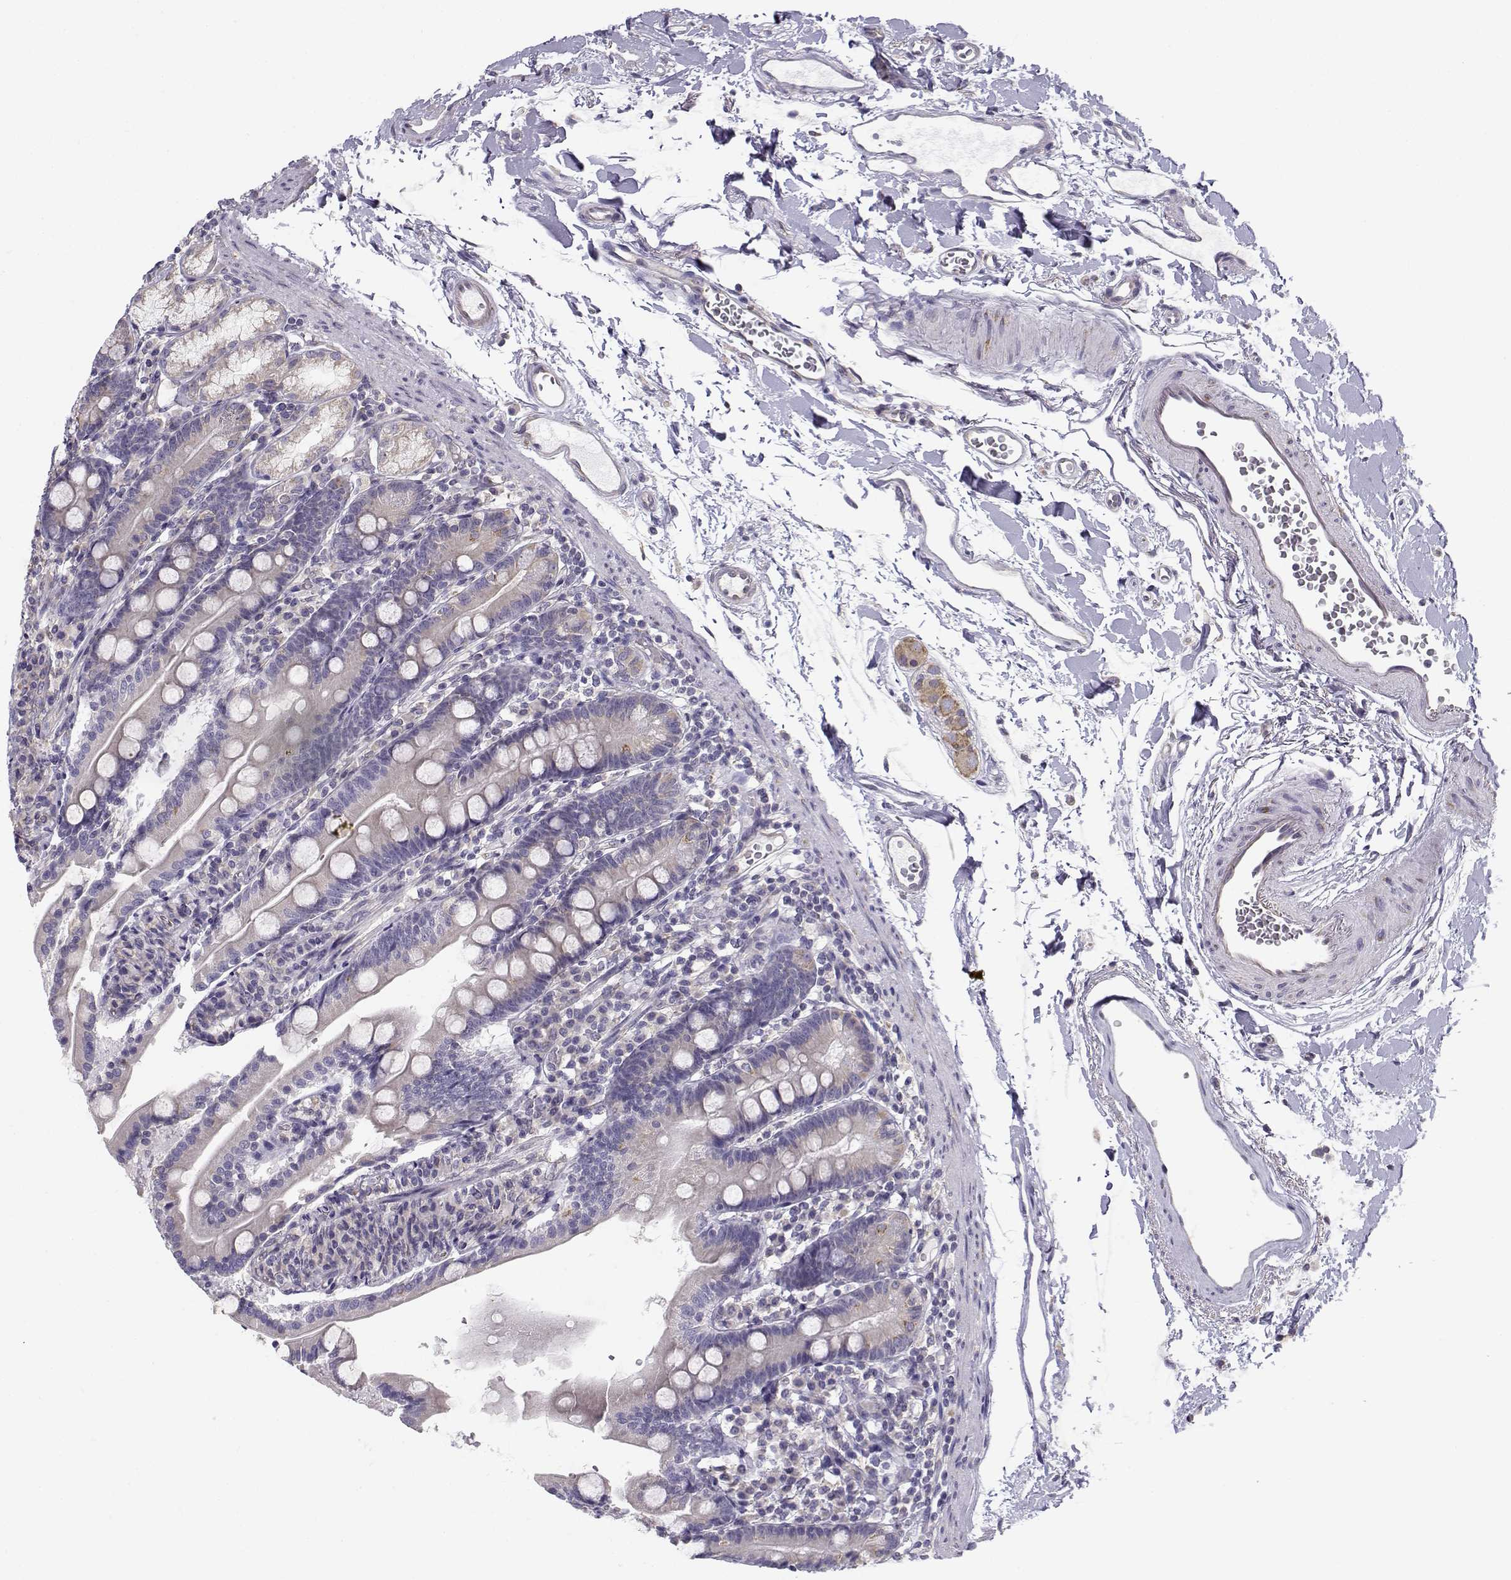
{"staining": {"intensity": "weak", "quantity": "<25%", "location": "cytoplasmic/membranous"}, "tissue": "duodenum", "cell_type": "Glandular cells", "image_type": "normal", "snomed": [{"axis": "morphology", "description": "Normal tissue, NOS"}, {"axis": "topography", "description": "Duodenum"}], "caption": "Photomicrograph shows no protein expression in glandular cells of unremarkable duodenum.", "gene": "BEND6", "patient": {"sex": "female", "age": 67}}